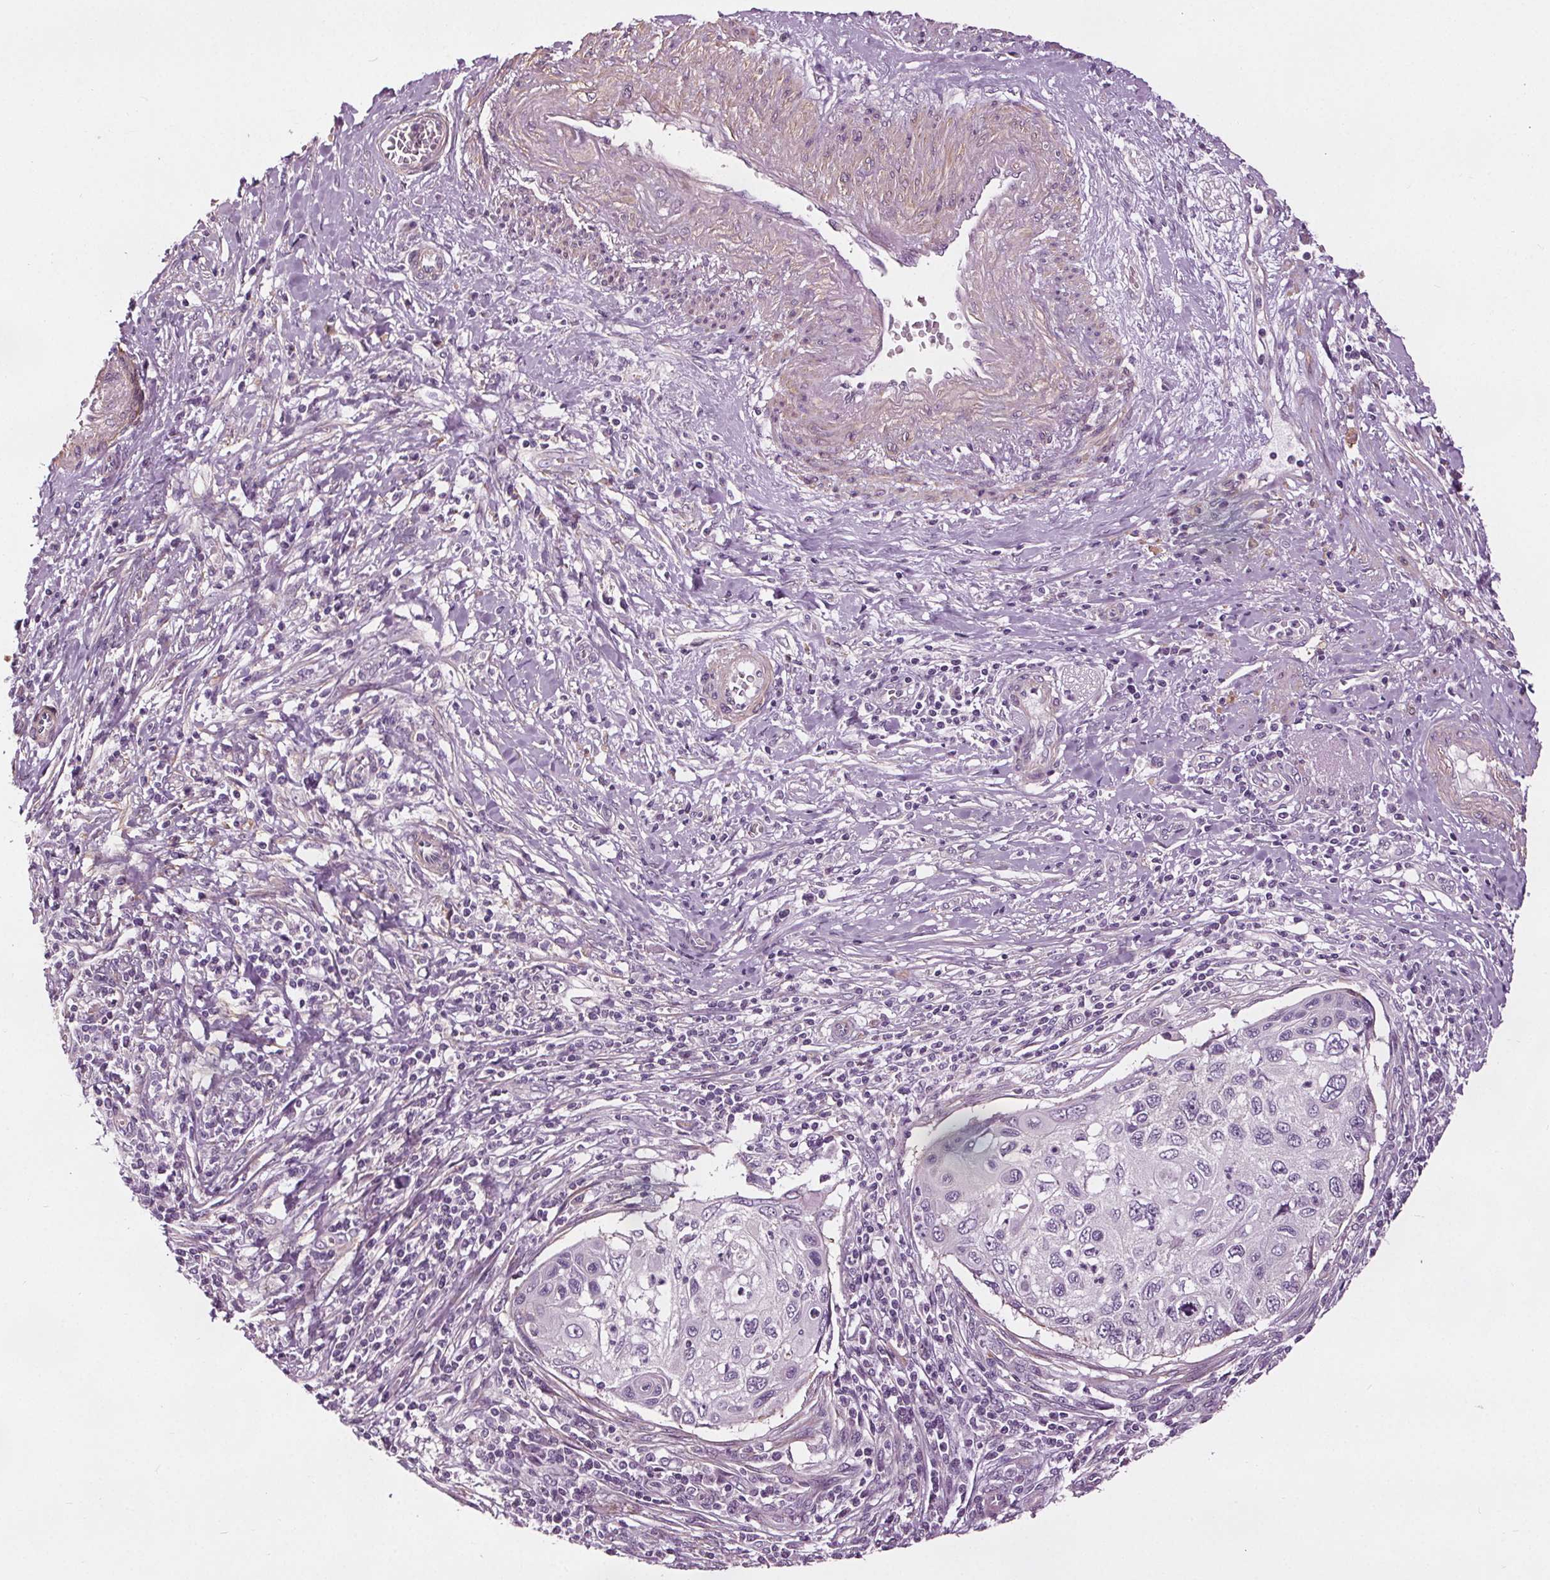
{"staining": {"intensity": "negative", "quantity": "none", "location": "none"}, "tissue": "cervical cancer", "cell_type": "Tumor cells", "image_type": "cancer", "snomed": [{"axis": "morphology", "description": "Squamous cell carcinoma, NOS"}, {"axis": "topography", "description": "Cervix"}], "caption": "A high-resolution image shows immunohistochemistry staining of cervical squamous cell carcinoma, which demonstrates no significant staining in tumor cells.", "gene": "RASA1", "patient": {"sex": "female", "age": 70}}